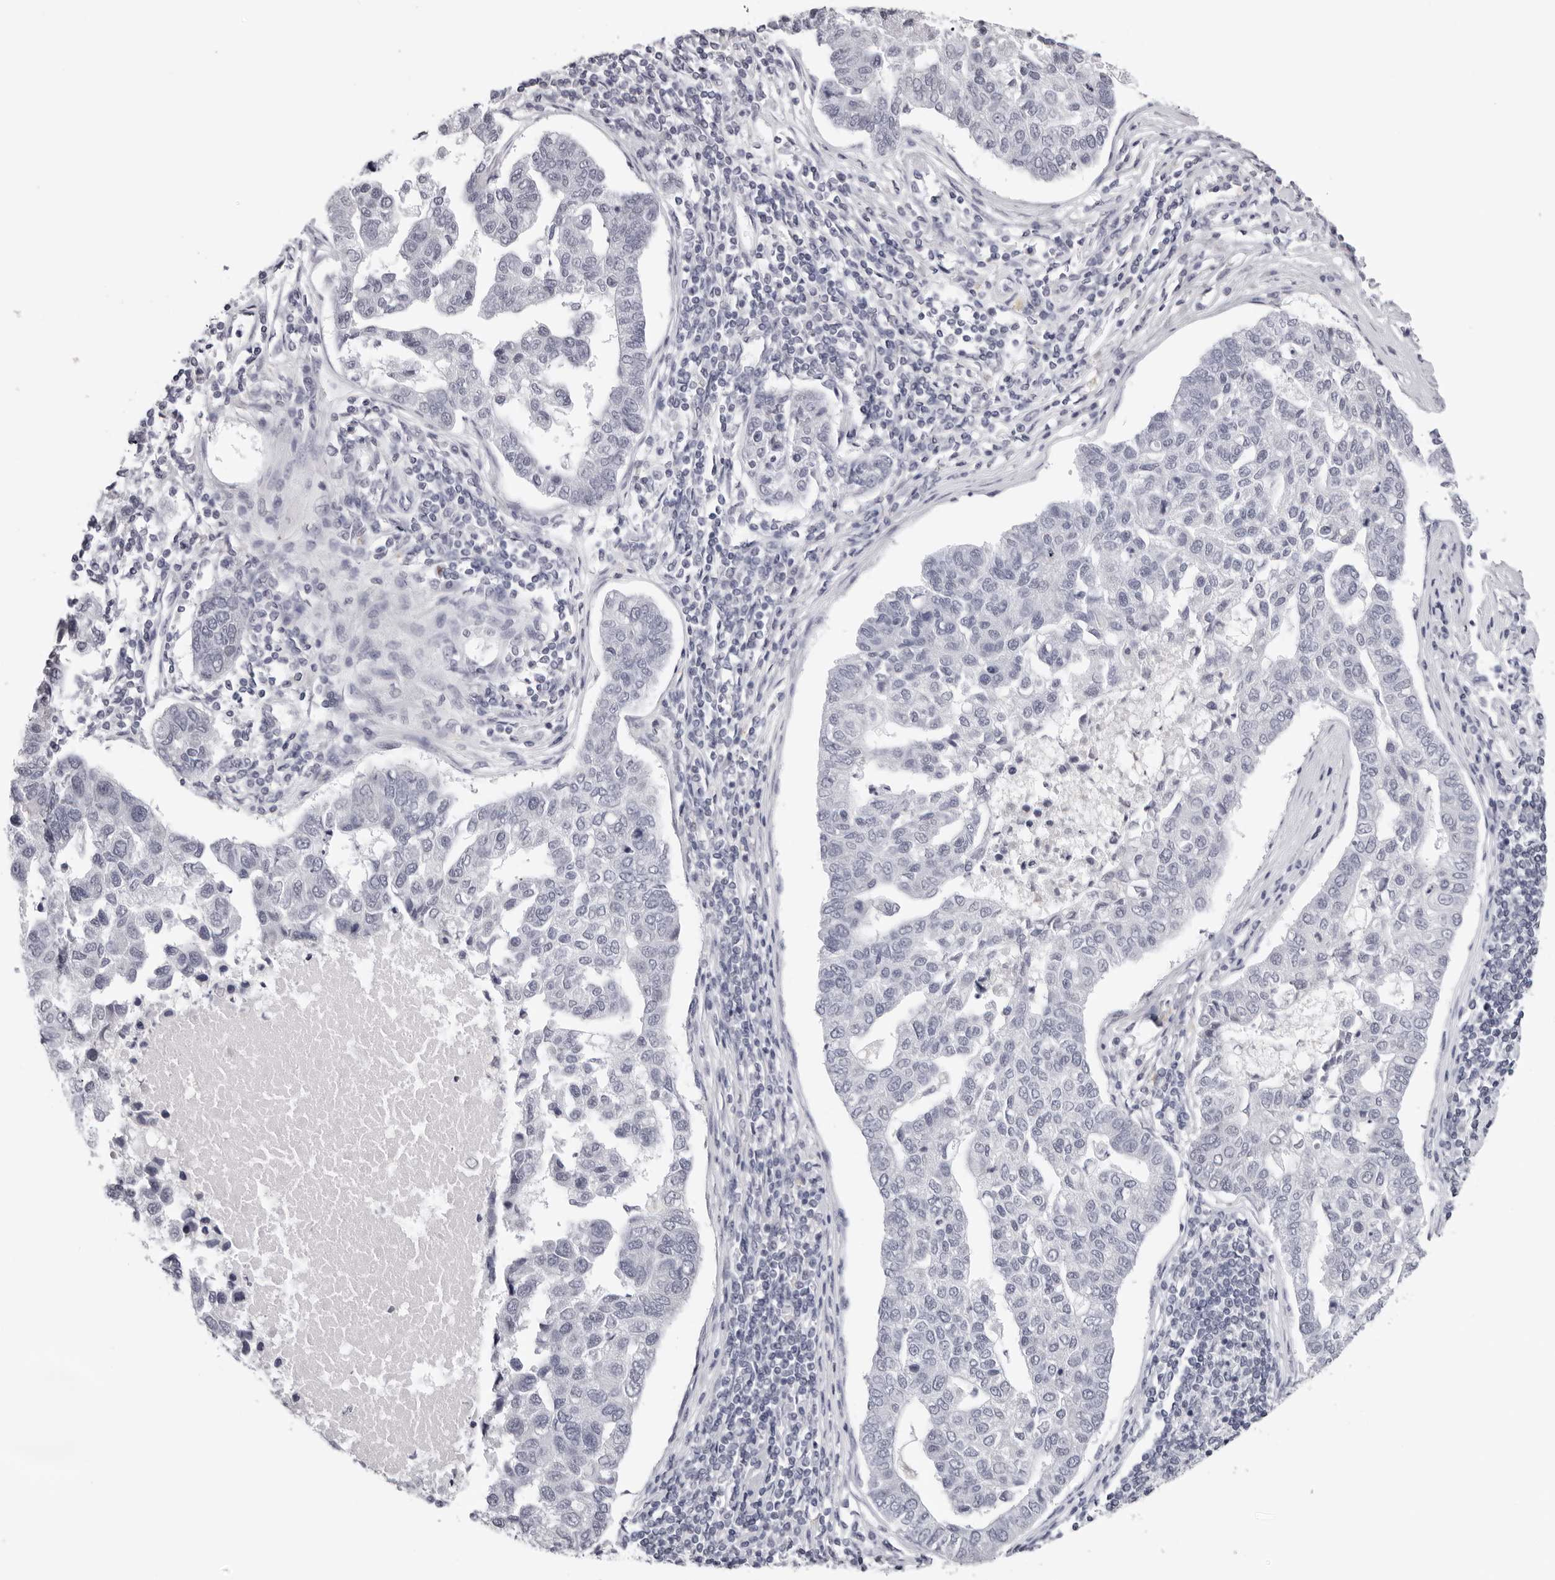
{"staining": {"intensity": "negative", "quantity": "none", "location": "none"}, "tissue": "pancreatic cancer", "cell_type": "Tumor cells", "image_type": "cancer", "snomed": [{"axis": "morphology", "description": "Adenocarcinoma, NOS"}, {"axis": "topography", "description": "Pancreas"}], "caption": "High power microscopy histopathology image of an immunohistochemistry (IHC) micrograph of pancreatic adenocarcinoma, revealing no significant positivity in tumor cells.", "gene": "PRUNE1", "patient": {"sex": "female", "age": 61}}